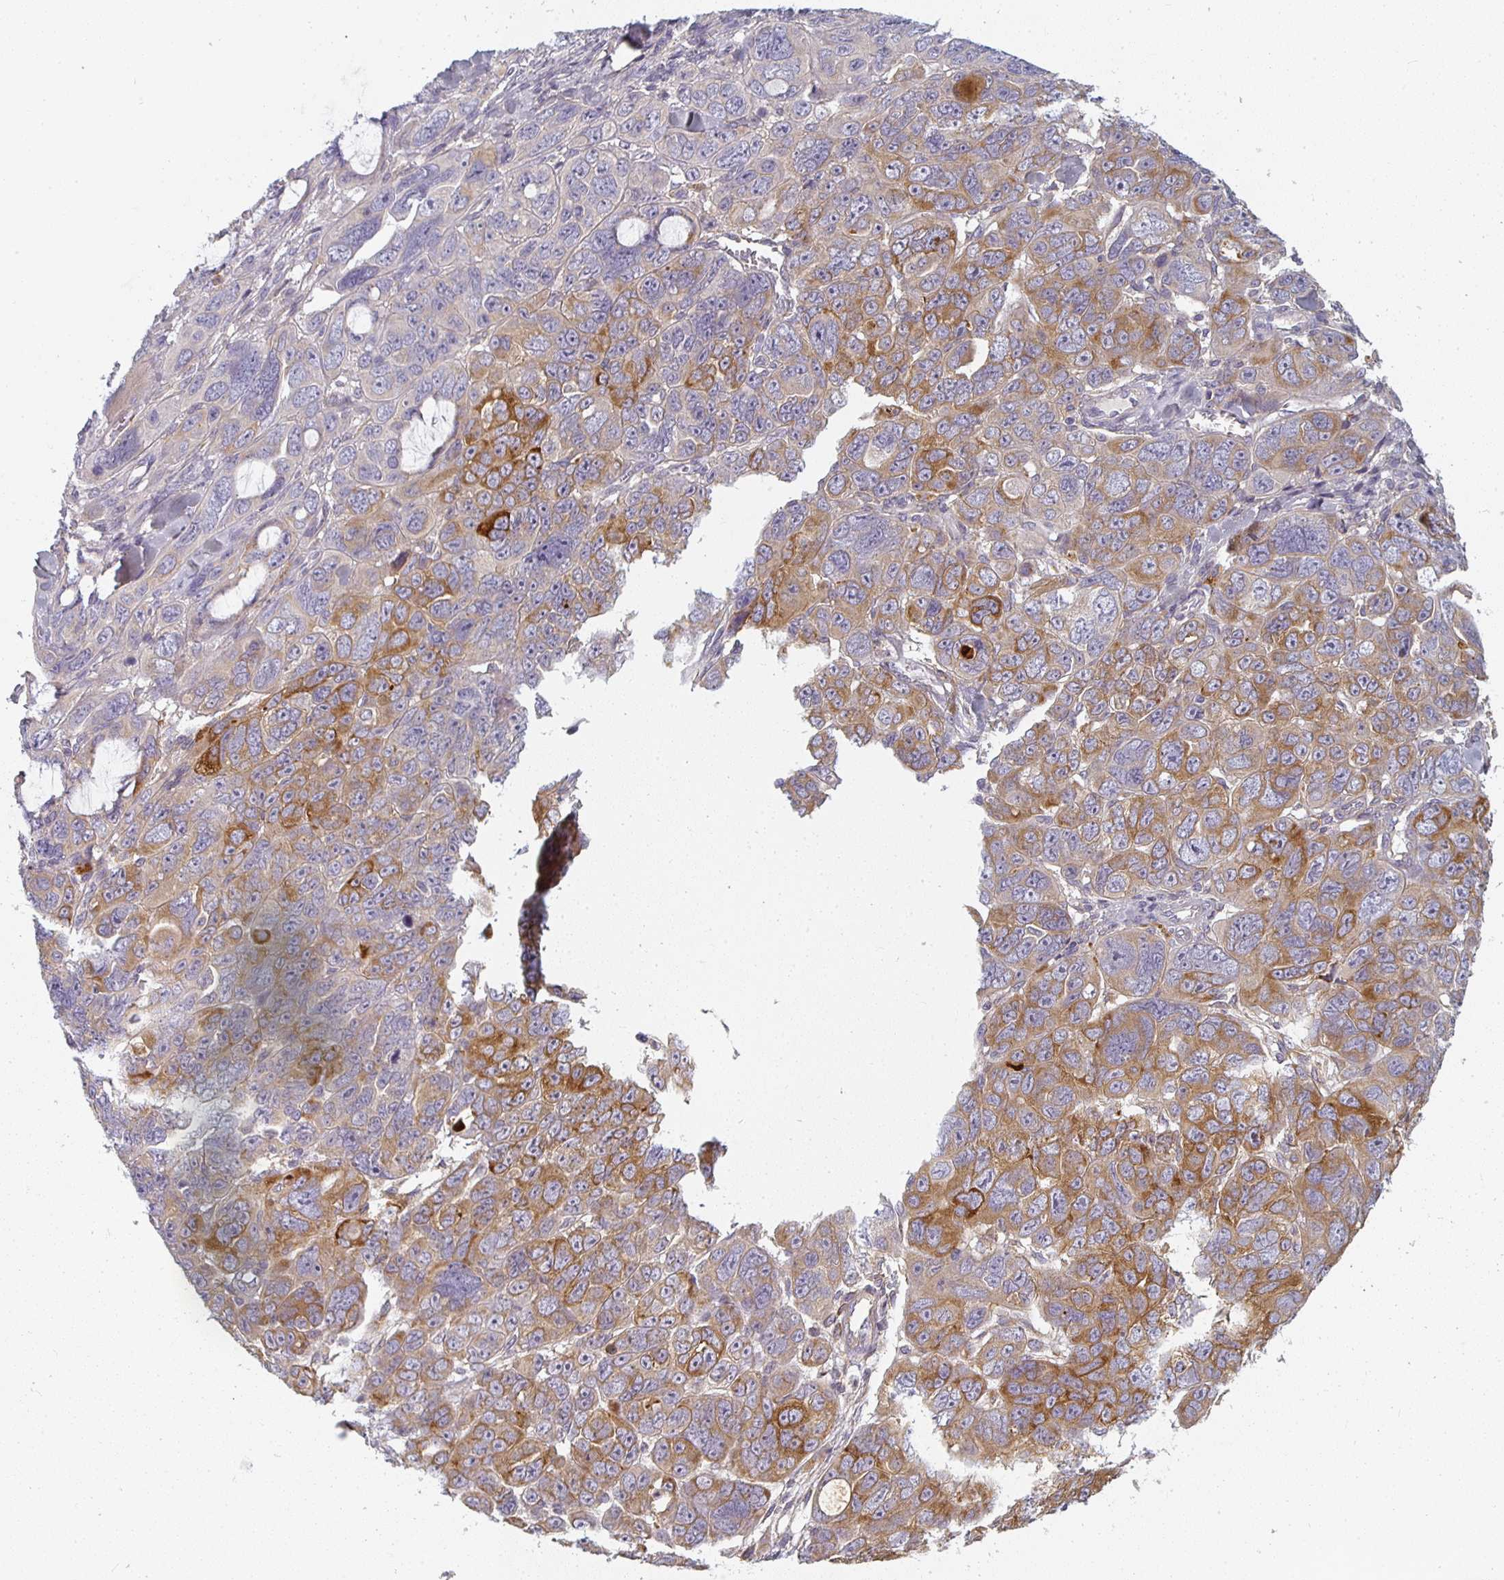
{"staining": {"intensity": "moderate", "quantity": ">75%", "location": "cytoplasmic/membranous"}, "tissue": "ovarian cancer", "cell_type": "Tumor cells", "image_type": "cancer", "snomed": [{"axis": "morphology", "description": "Cystadenocarcinoma, serous, NOS"}, {"axis": "topography", "description": "Ovary"}], "caption": "Immunohistochemical staining of ovarian serous cystadenocarcinoma exhibits medium levels of moderate cytoplasmic/membranous expression in about >75% of tumor cells.", "gene": "CTHRC1", "patient": {"sex": "female", "age": 63}}